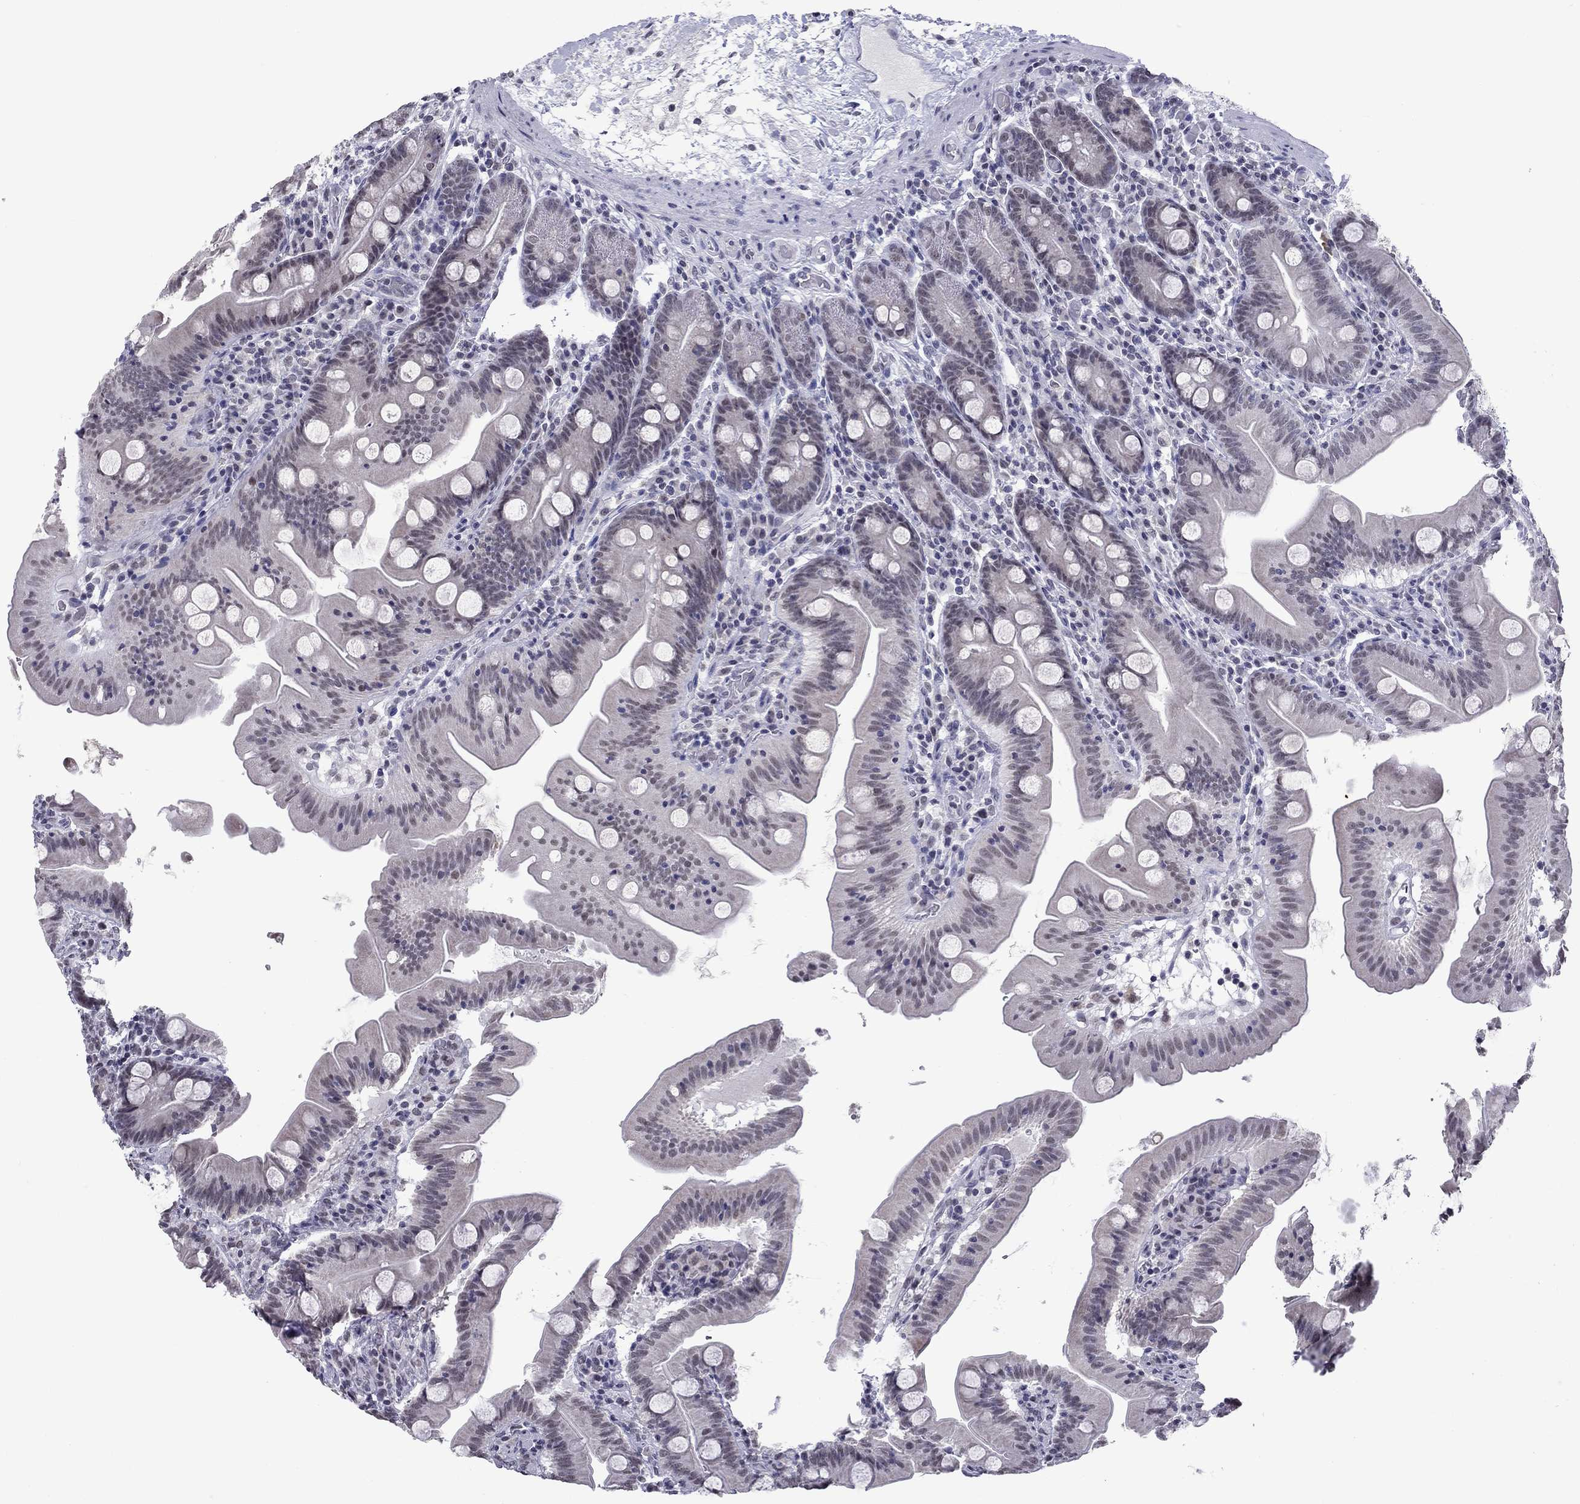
{"staining": {"intensity": "negative", "quantity": "none", "location": "none"}, "tissue": "small intestine", "cell_type": "Glandular cells", "image_type": "normal", "snomed": [{"axis": "morphology", "description": "Normal tissue, NOS"}, {"axis": "topography", "description": "Small intestine"}], "caption": "DAB immunohistochemical staining of benign human small intestine shows no significant positivity in glandular cells. The staining was performed using DAB to visualize the protein expression in brown, while the nuclei were stained in blue with hematoxylin (Magnification: 20x).", "gene": "PPP1R3A", "patient": {"sex": "male", "age": 37}}